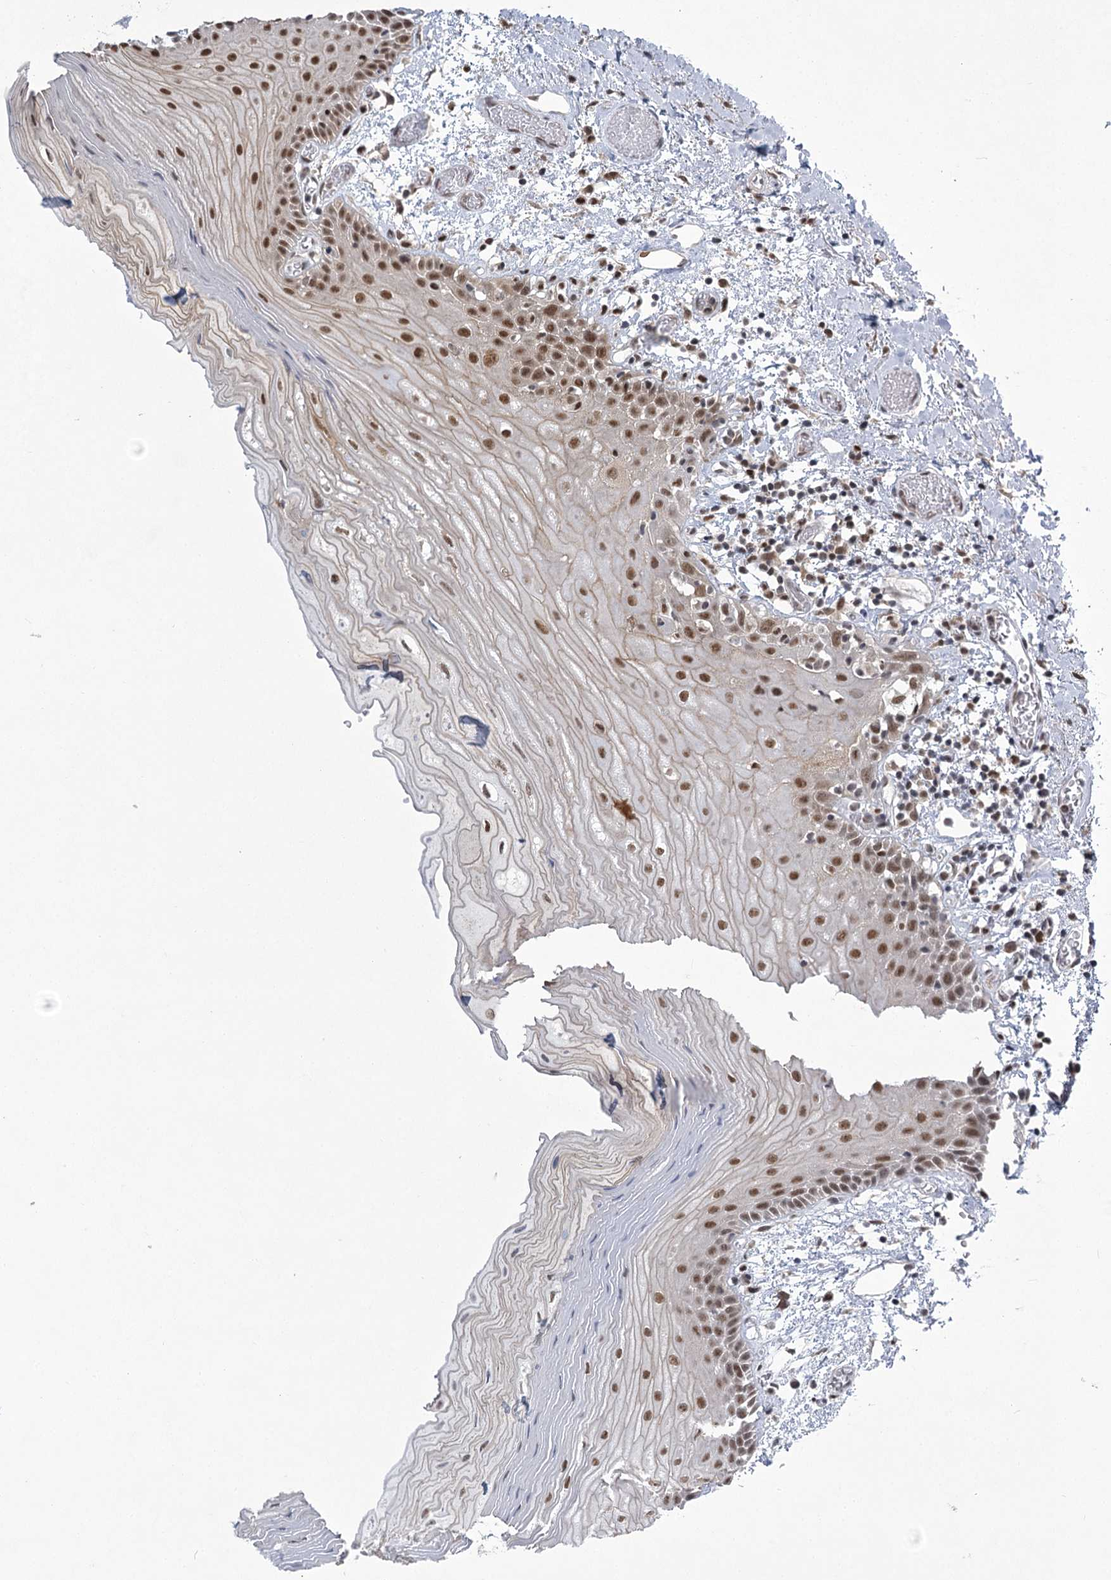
{"staining": {"intensity": "moderate", "quantity": ">75%", "location": "nuclear"}, "tissue": "oral mucosa", "cell_type": "Squamous epithelial cells", "image_type": "normal", "snomed": [{"axis": "morphology", "description": "Normal tissue, NOS"}, {"axis": "topography", "description": "Oral tissue"}], "caption": "Immunohistochemistry of benign human oral mucosa exhibits medium levels of moderate nuclear staining in about >75% of squamous epithelial cells. (DAB IHC with brightfield microscopy, high magnification).", "gene": "ZCCHC8", "patient": {"sex": "male", "age": 52}}